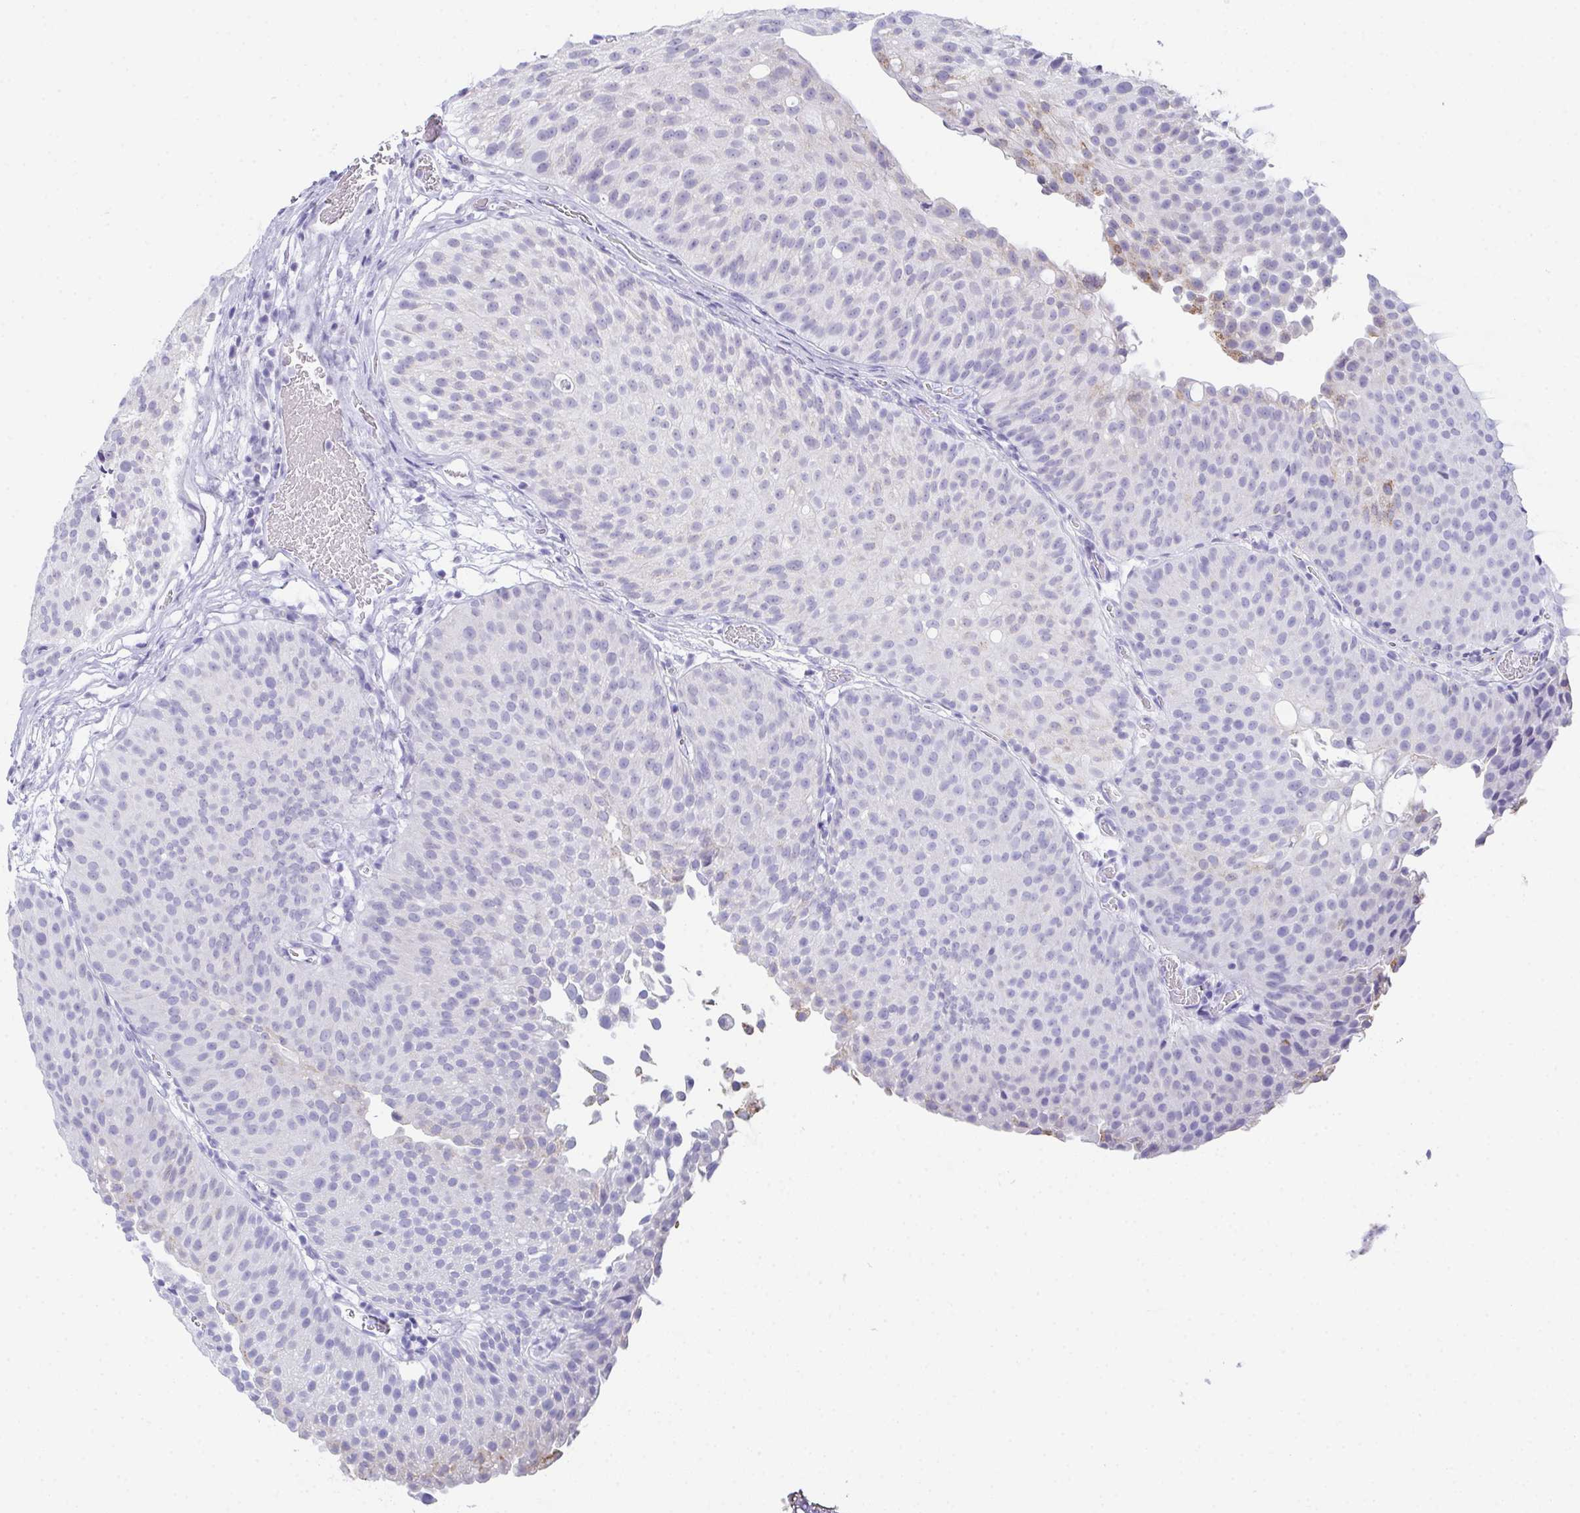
{"staining": {"intensity": "negative", "quantity": "none", "location": "none"}, "tissue": "urothelial cancer", "cell_type": "Tumor cells", "image_type": "cancer", "snomed": [{"axis": "morphology", "description": "Urothelial carcinoma, Low grade"}, {"axis": "topography", "description": "Urinary bladder"}], "caption": "Urothelial carcinoma (low-grade) was stained to show a protein in brown. There is no significant staining in tumor cells.", "gene": "TEX19", "patient": {"sex": "male", "age": 80}}